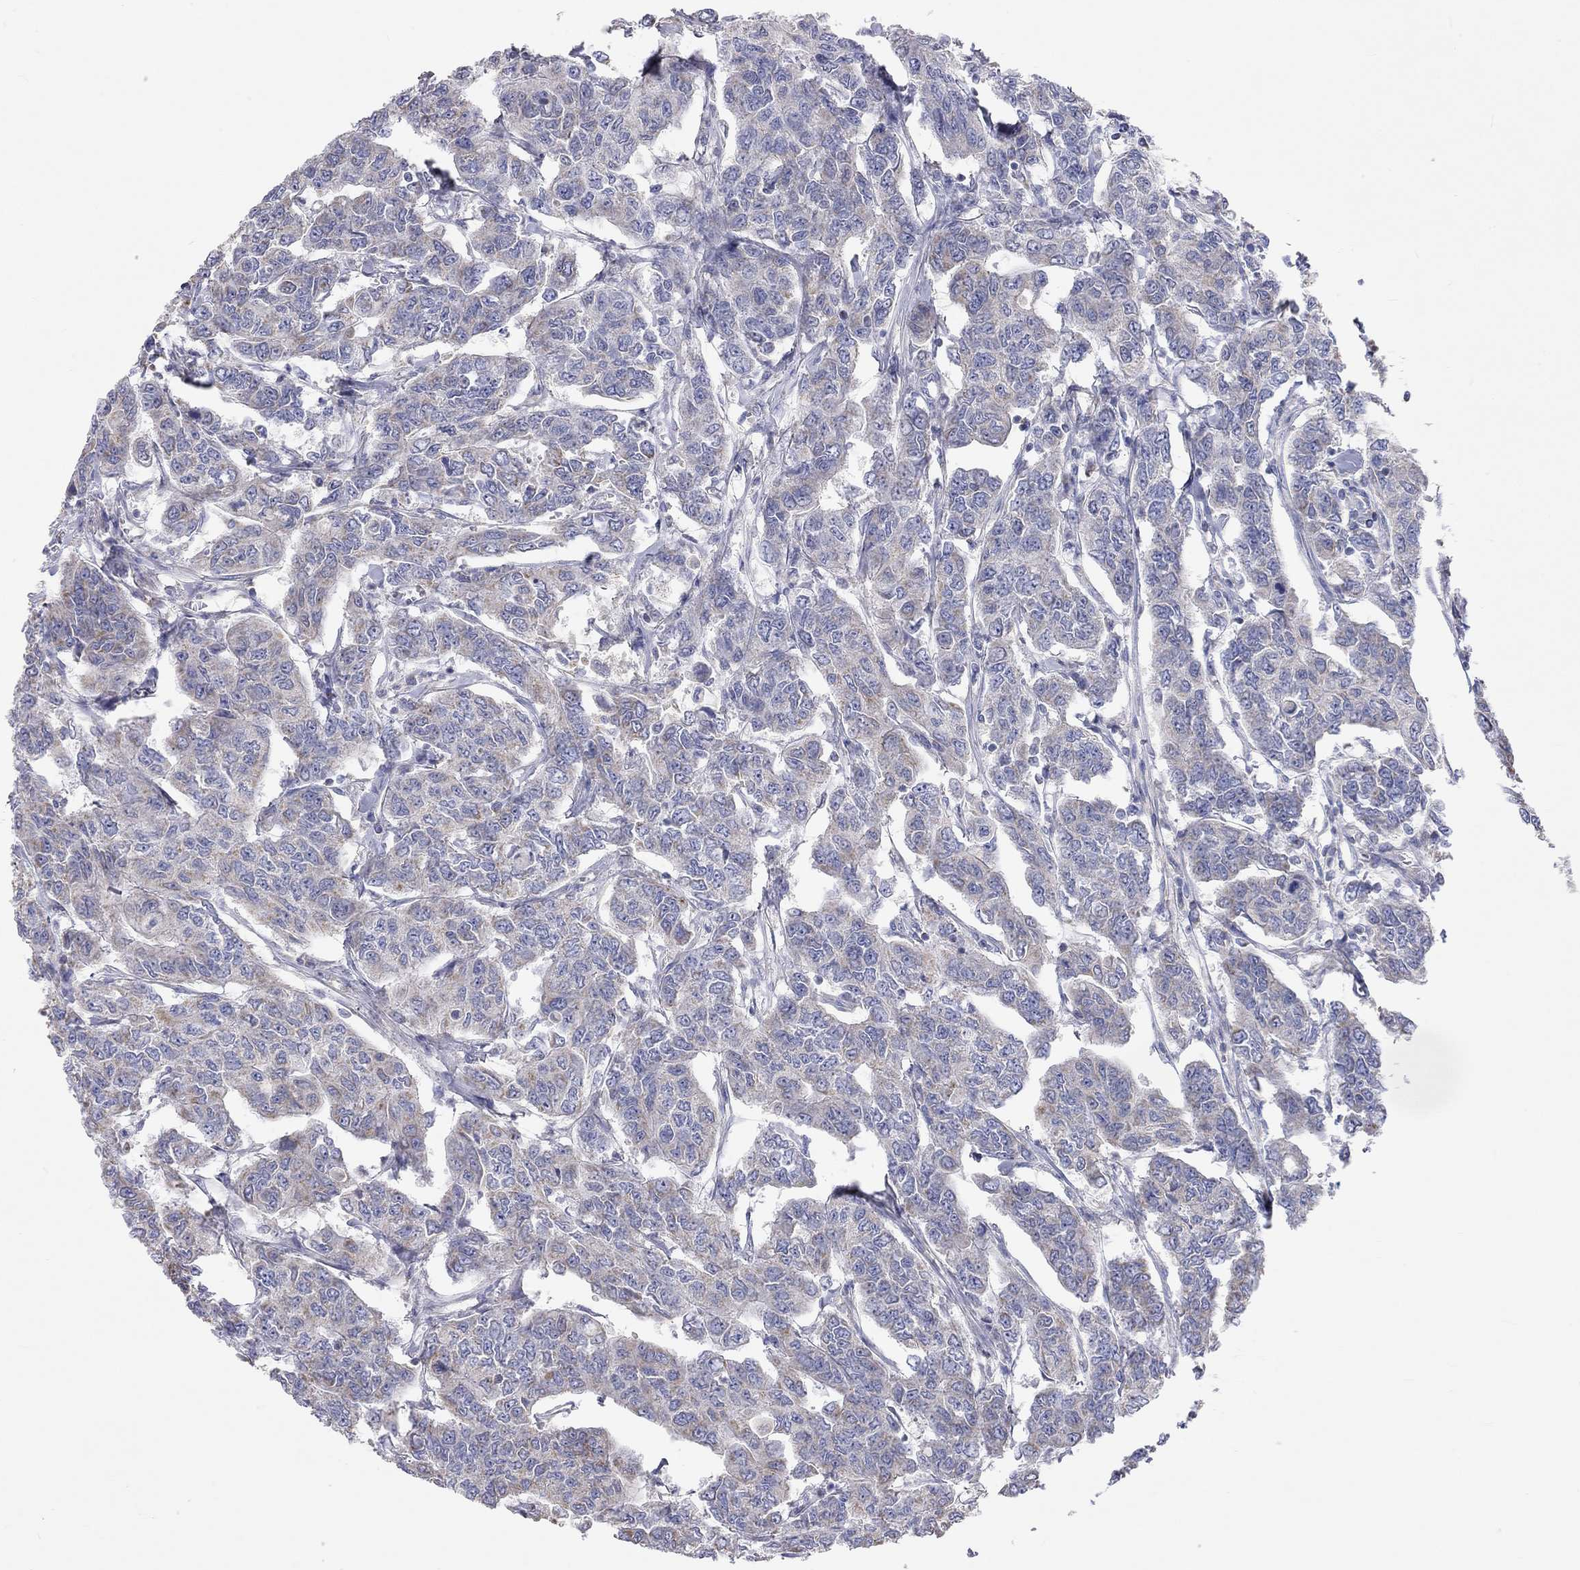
{"staining": {"intensity": "negative", "quantity": "none", "location": "none"}, "tissue": "breast cancer", "cell_type": "Tumor cells", "image_type": "cancer", "snomed": [{"axis": "morphology", "description": "Duct carcinoma"}, {"axis": "topography", "description": "Breast"}], "caption": "The photomicrograph reveals no staining of tumor cells in breast cancer.", "gene": "RCAN1", "patient": {"sex": "female", "age": 88}}